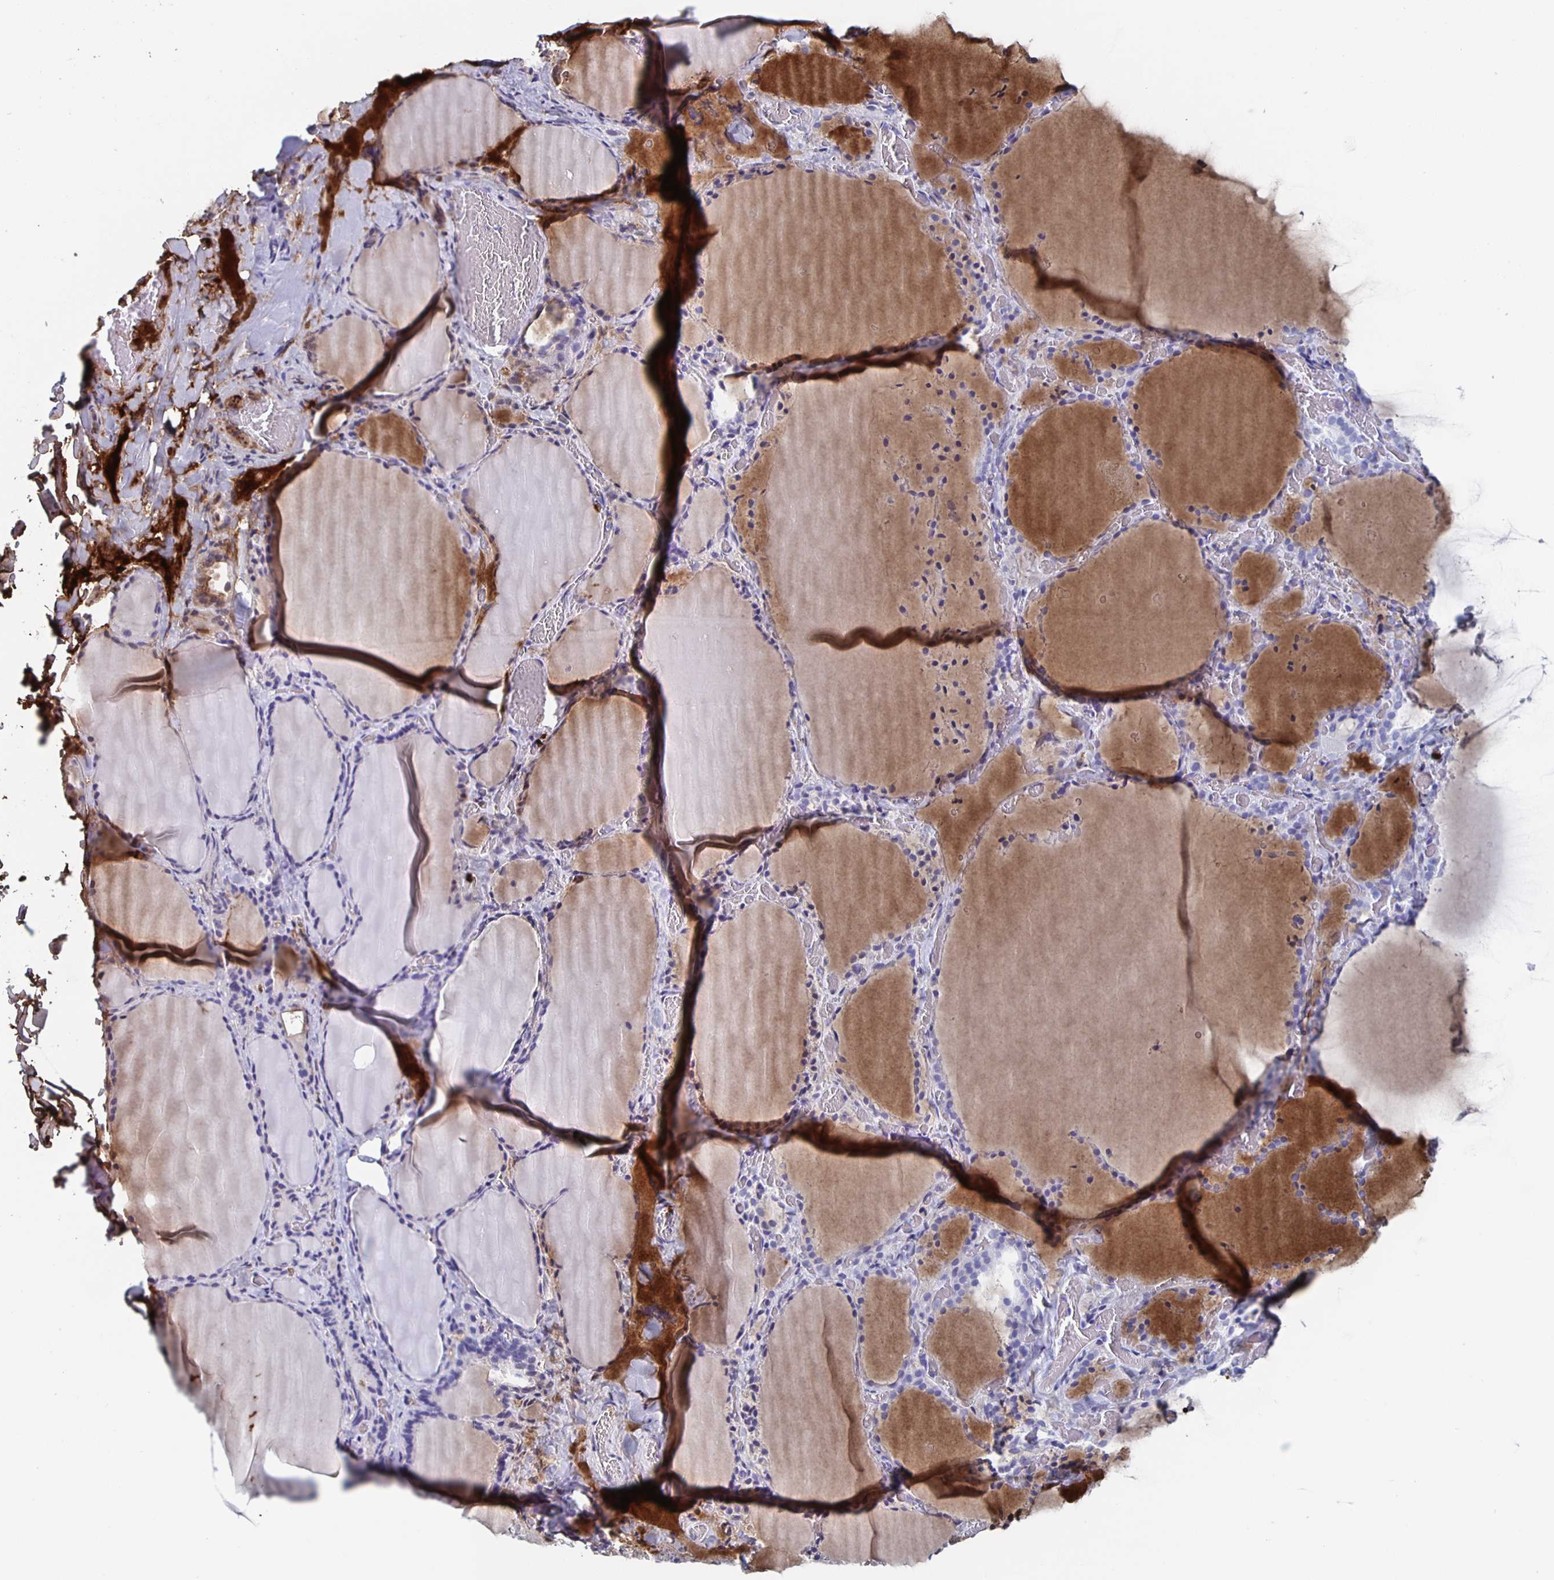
{"staining": {"intensity": "negative", "quantity": "none", "location": "none"}, "tissue": "thyroid gland", "cell_type": "Glandular cells", "image_type": "normal", "snomed": [{"axis": "morphology", "description": "Normal tissue, NOS"}, {"axis": "topography", "description": "Thyroid gland"}], "caption": "IHC histopathology image of benign human thyroid gland stained for a protein (brown), which shows no staining in glandular cells.", "gene": "FGA", "patient": {"sex": "female", "age": 22}}